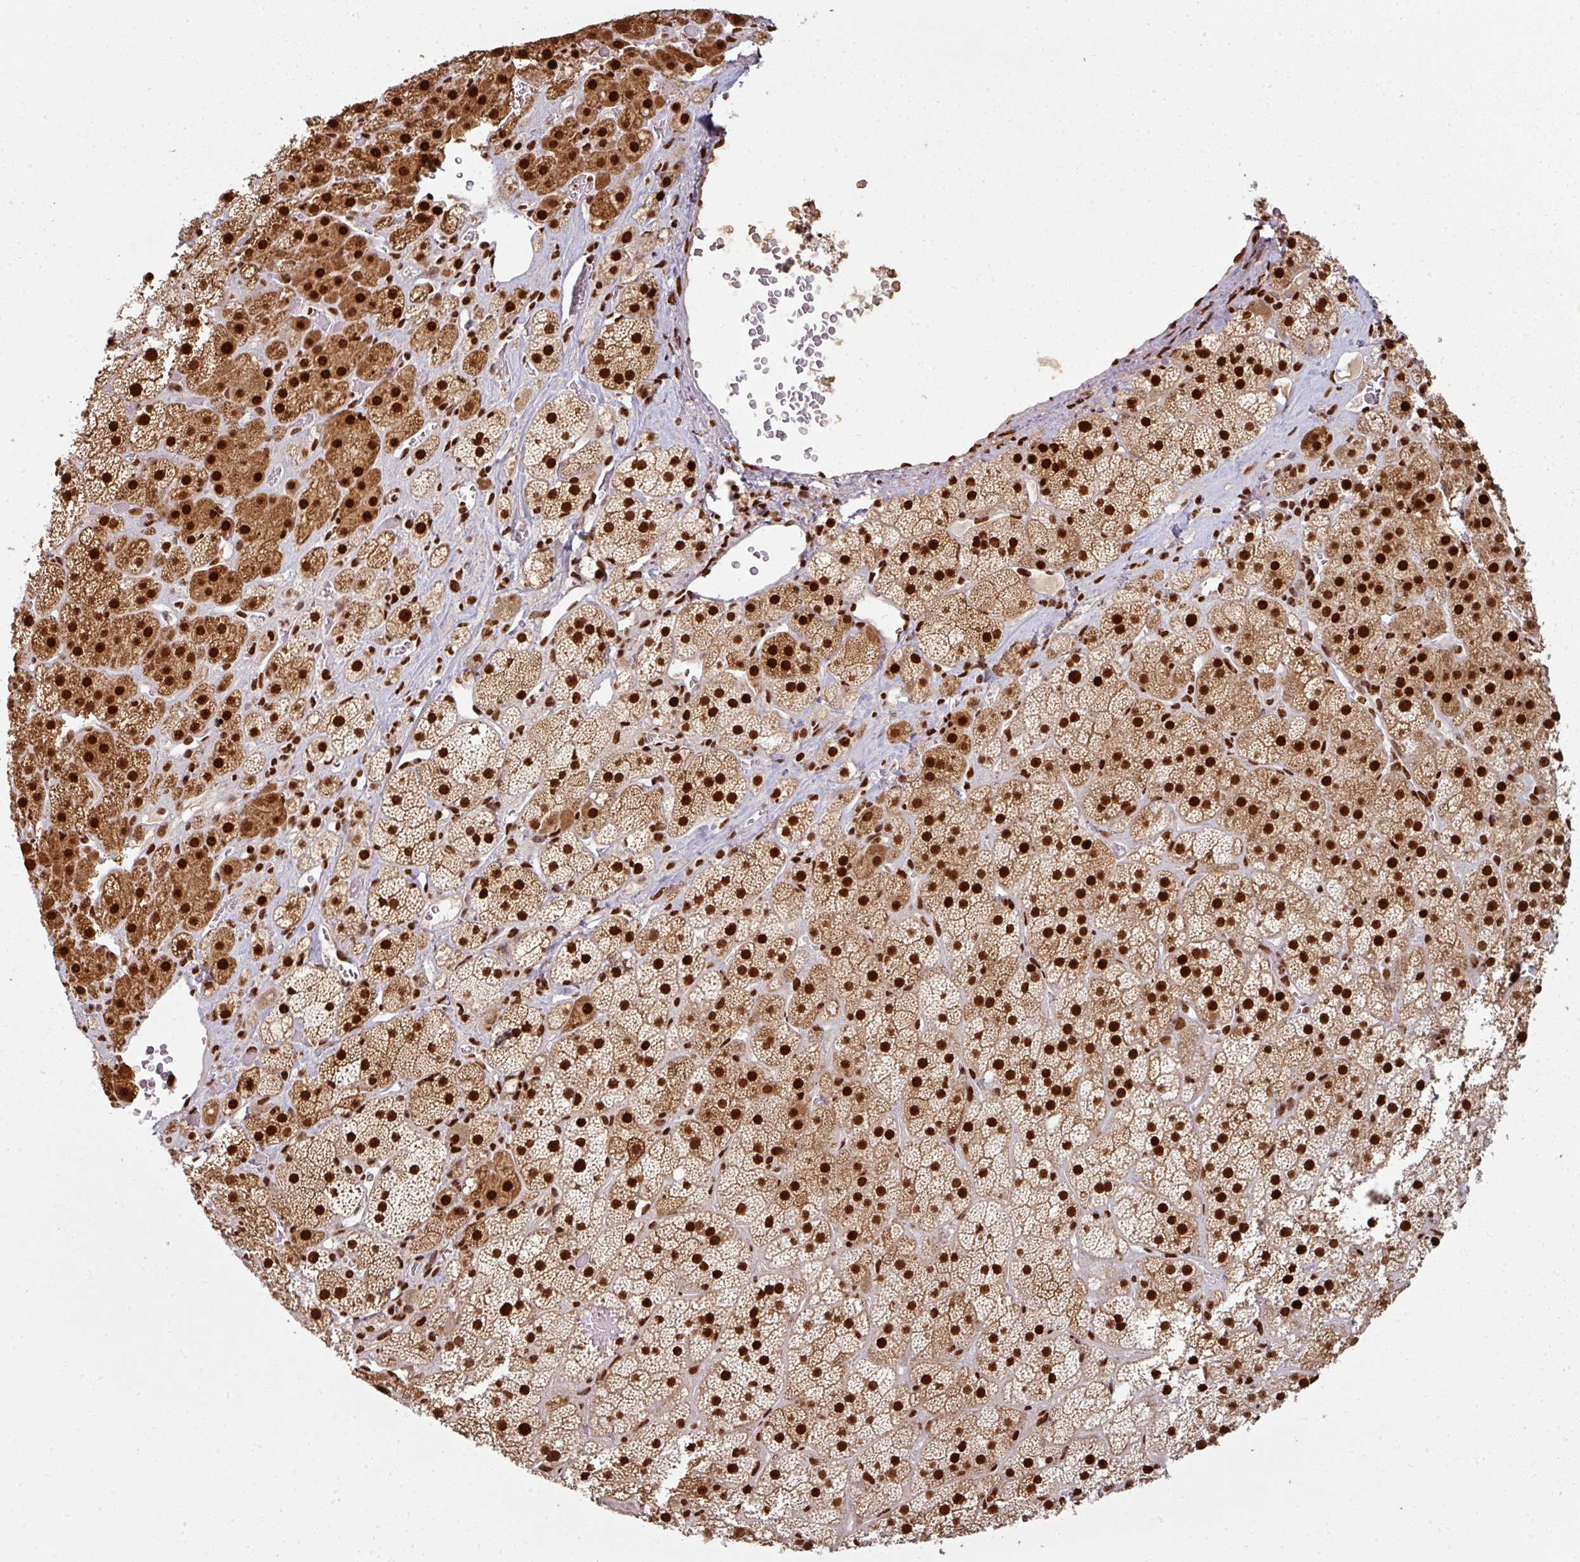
{"staining": {"intensity": "strong", "quantity": ">75%", "location": "cytoplasmic/membranous,nuclear"}, "tissue": "adrenal gland", "cell_type": "Glandular cells", "image_type": "normal", "snomed": [{"axis": "morphology", "description": "Normal tissue, NOS"}, {"axis": "topography", "description": "Adrenal gland"}], "caption": "Adrenal gland stained with a brown dye exhibits strong cytoplasmic/membranous,nuclear positive positivity in approximately >75% of glandular cells.", "gene": "SIK3", "patient": {"sex": "male", "age": 57}}